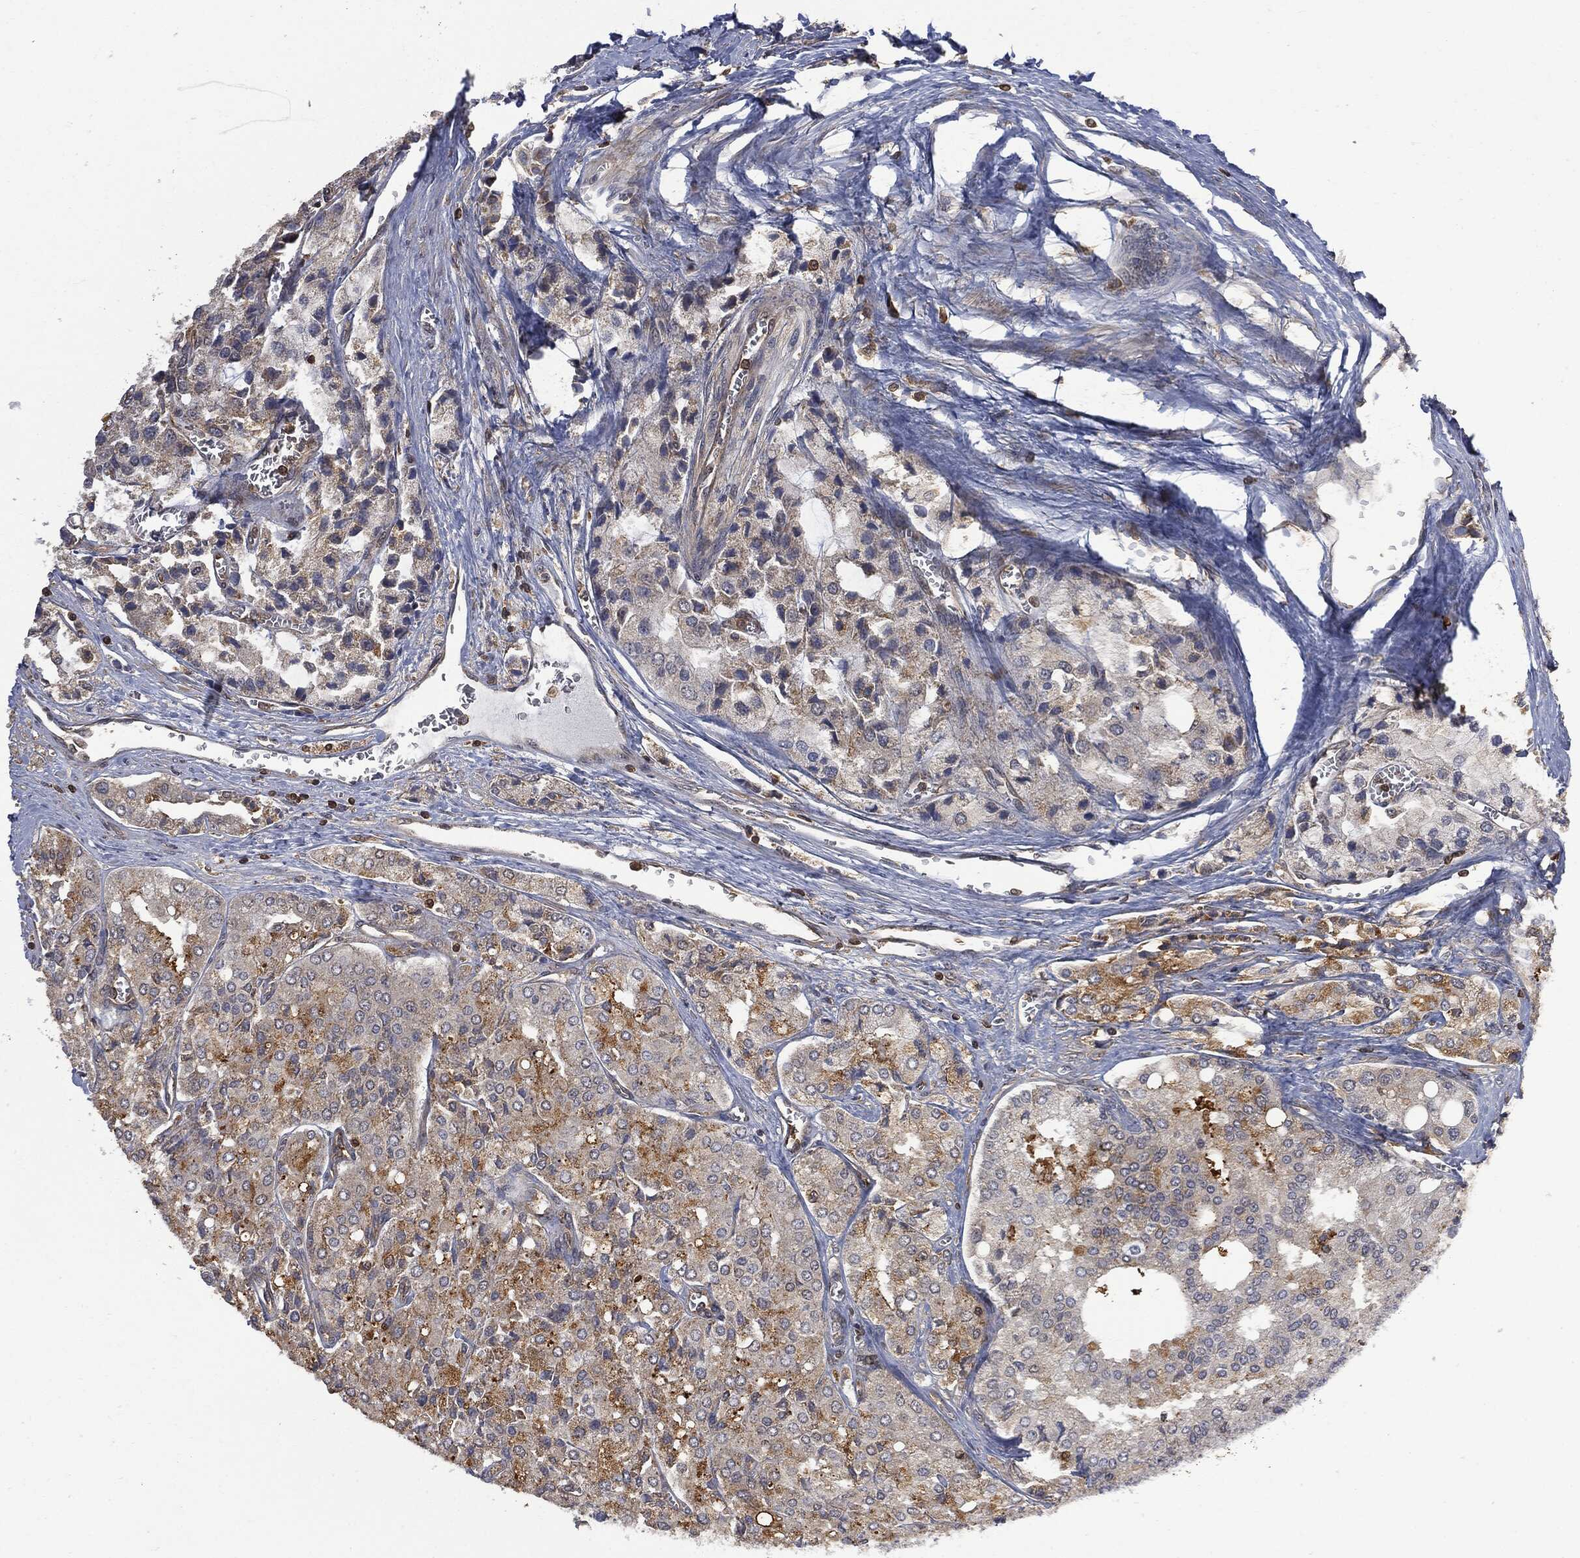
{"staining": {"intensity": "moderate", "quantity": "25%-75%", "location": "cytoplasmic/membranous"}, "tissue": "prostate cancer", "cell_type": "Tumor cells", "image_type": "cancer", "snomed": [{"axis": "morphology", "description": "Adenocarcinoma, NOS"}, {"axis": "topography", "description": "Prostate and seminal vesicle, NOS"}, {"axis": "topography", "description": "Prostate"}], "caption": "Prostate adenocarcinoma stained with immunohistochemistry displays moderate cytoplasmic/membranous expression in approximately 25%-75% of tumor cells.", "gene": "PSMB10", "patient": {"sex": "male", "age": 67}}